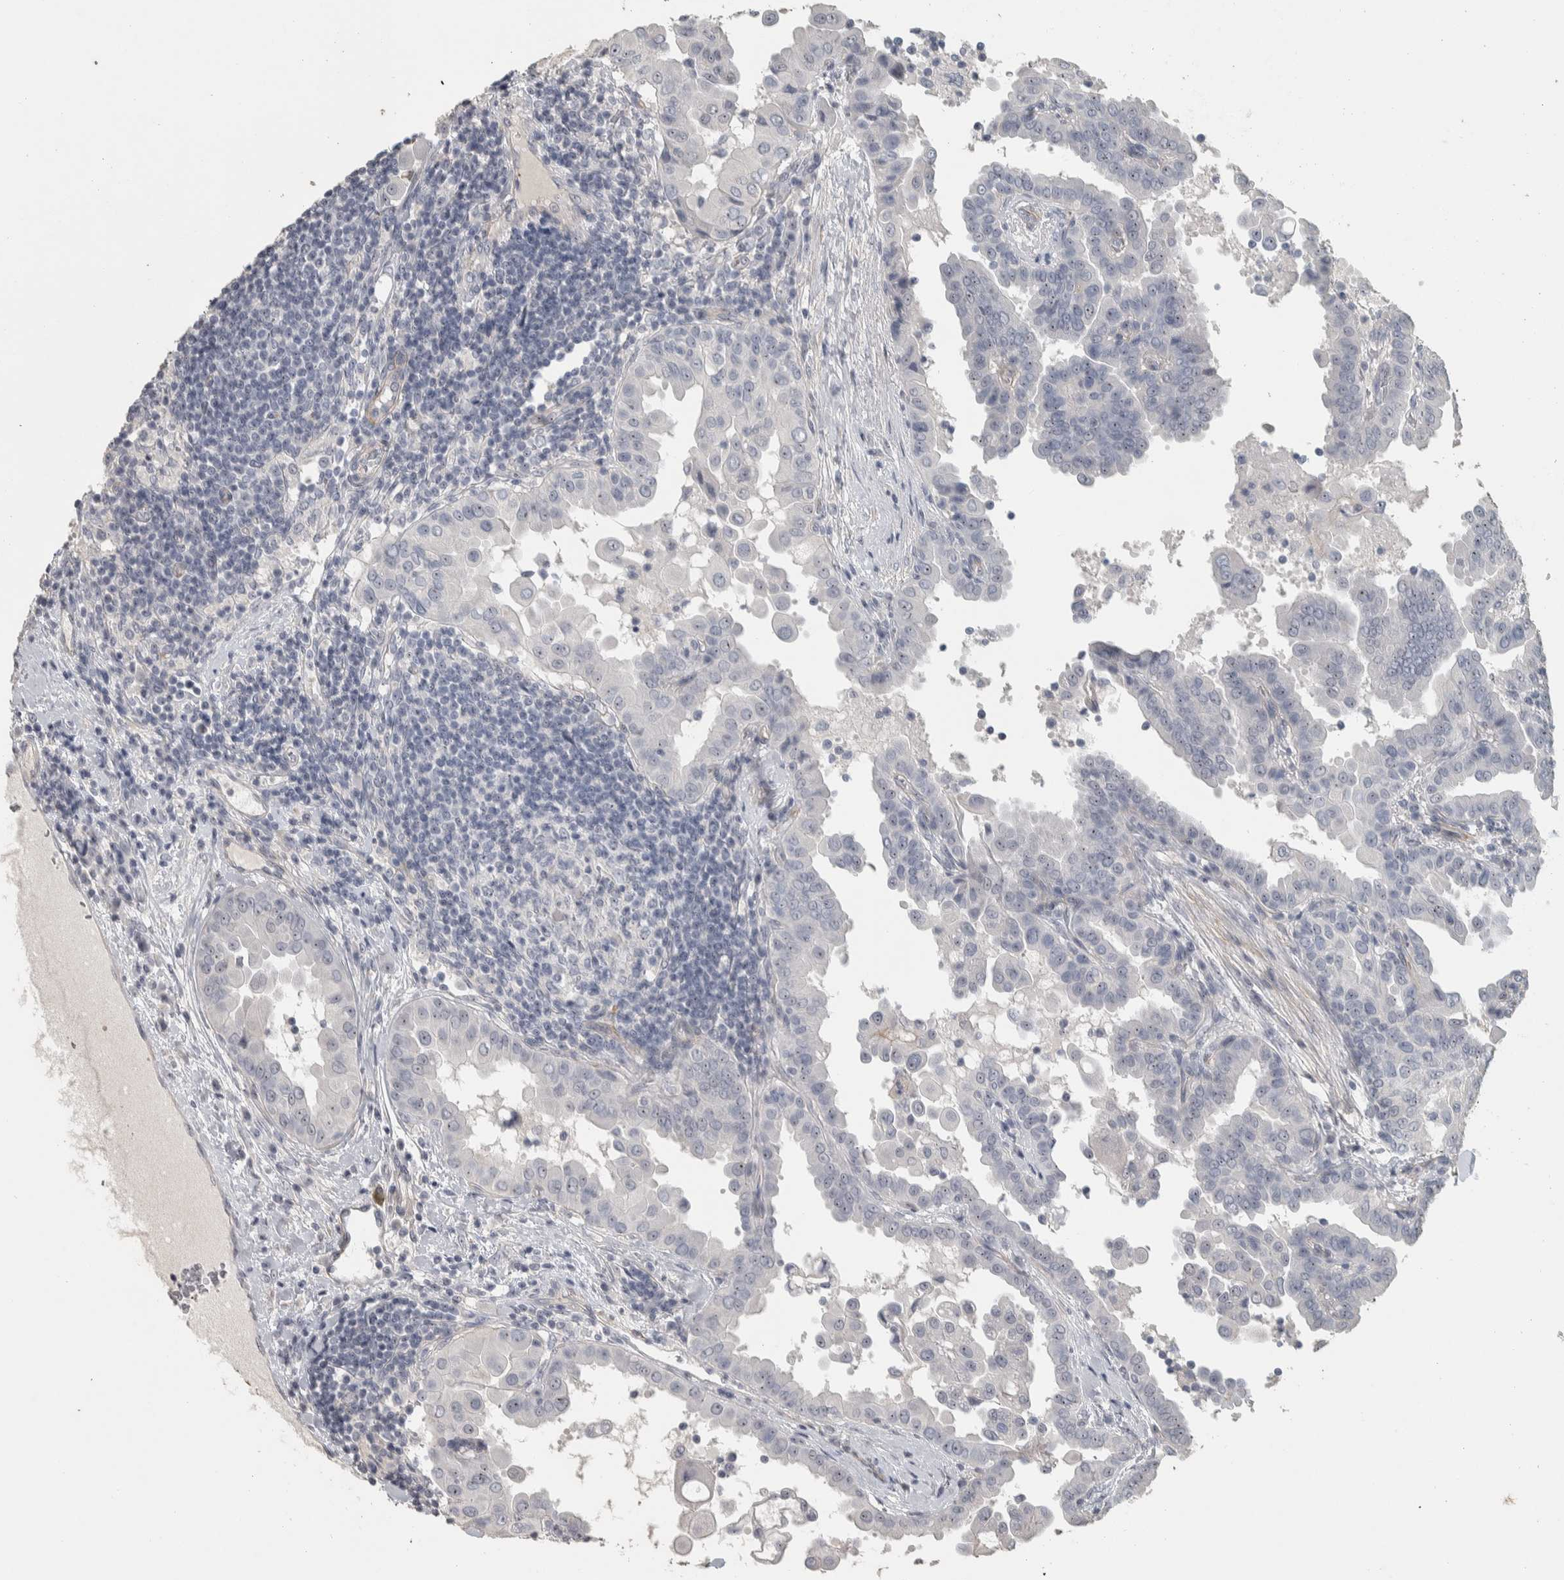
{"staining": {"intensity": "weak", "quantity": "<25%", "location": "nuclear"}, "tissue": "thyroid cancer", "cell_type": "Tumor cells", "image_type": "cancer", "snomed": [{"axis": "morphology", "description": "Papillary adenocarcinoma, NOS"}, {"axis": "topography", "description": "Thyroid gland"}], "caption": "Micrograph shows no significant protein staining in tumor cells of thyroid cancer (papillary adenocarcinoma).", "gene": "DCAF10", "patient": {"sex": "male", "age": 33}}